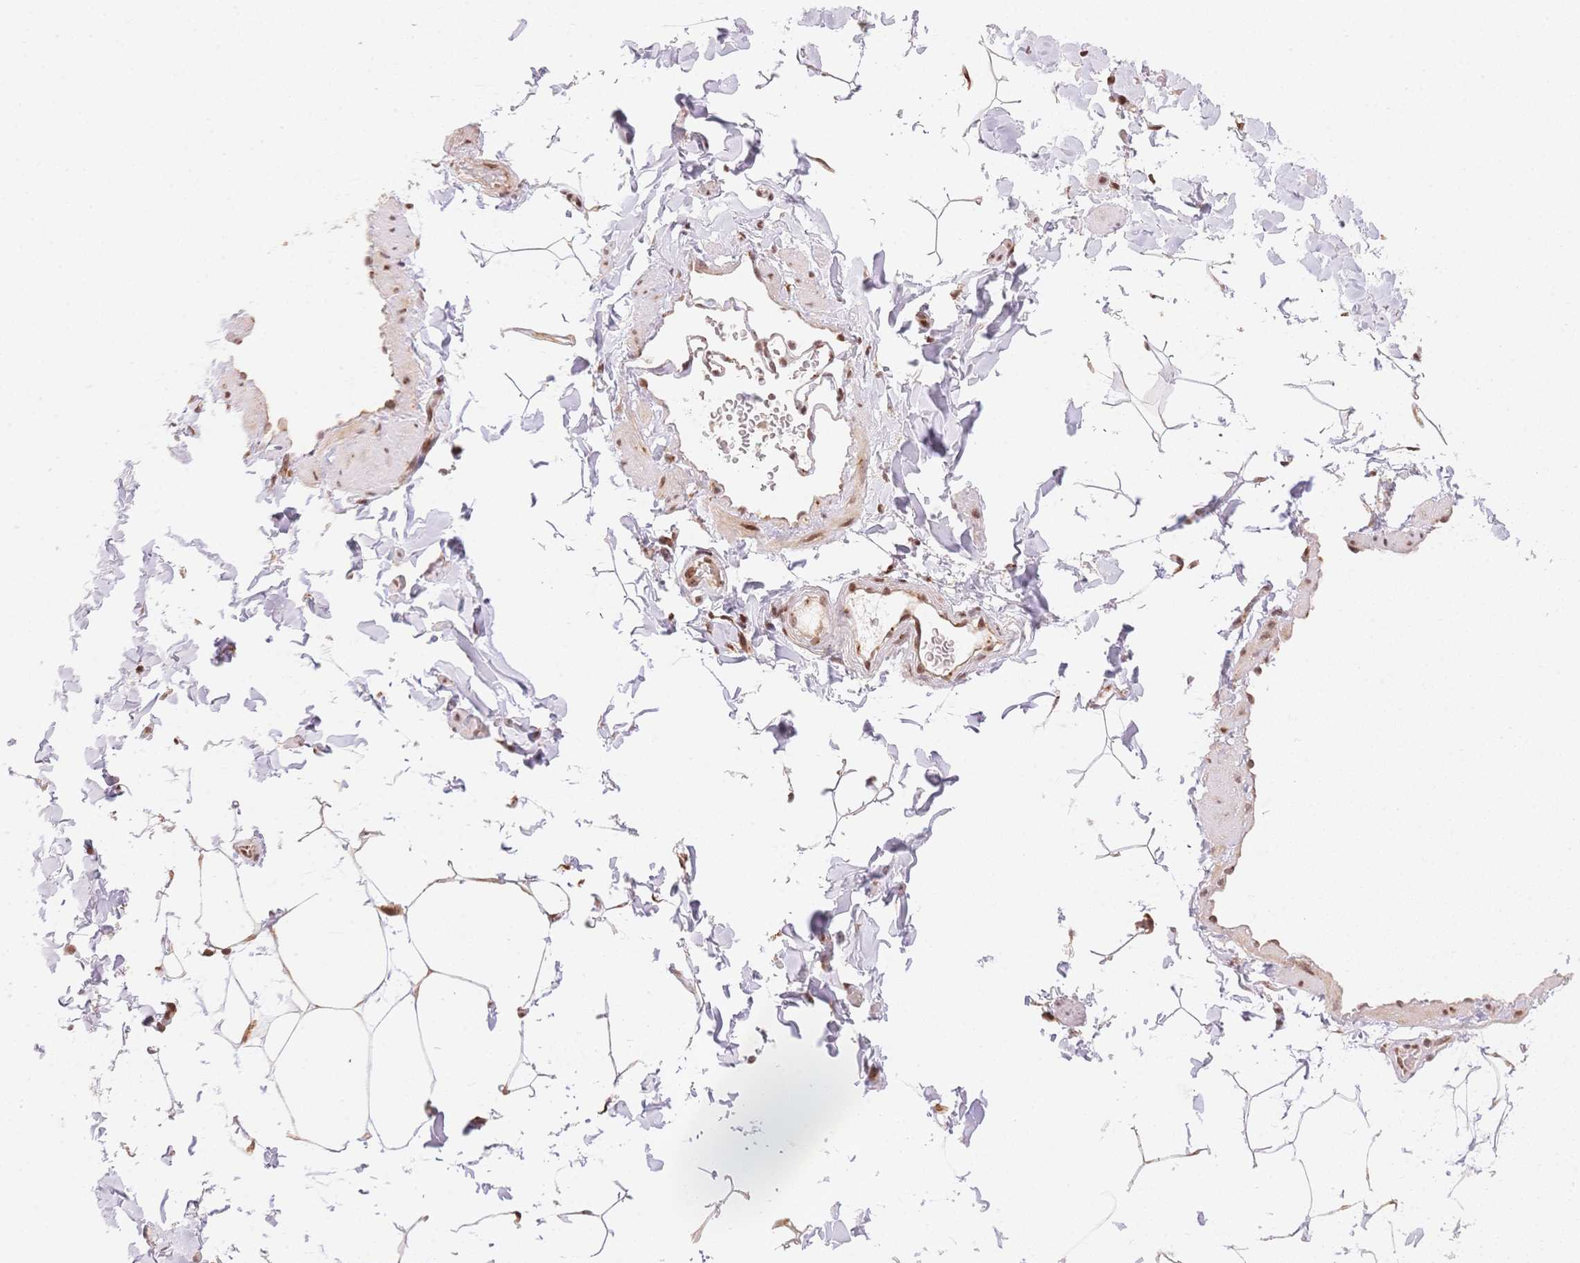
{"staining": {"intensity": "moderate", "quantity": ">75%", "location": "nuclear"}, "tissue": "adipose tissue", "cell_type": "Adipocytes", "image_type": "normal", "snomed": [{"axis": "morphology", "description": "Normal tissue, NOS"}, {"axis": "topography", "description": "Epididymis"}, {"axis": "topography", "description": "Peripheral nerve tissue"}], "caption": "Protein positivity by immunohistochemistry demonstrates moderate nuclear positivity in approximately >75% of adipocytes in normal adipose tissue. The staining was performed using DAB, with brown indicating positive protein expression. Nuclei are stained blue with hematoxylin.", "gene": "STK39", "patient": {"sex": "male", "age": 32}}